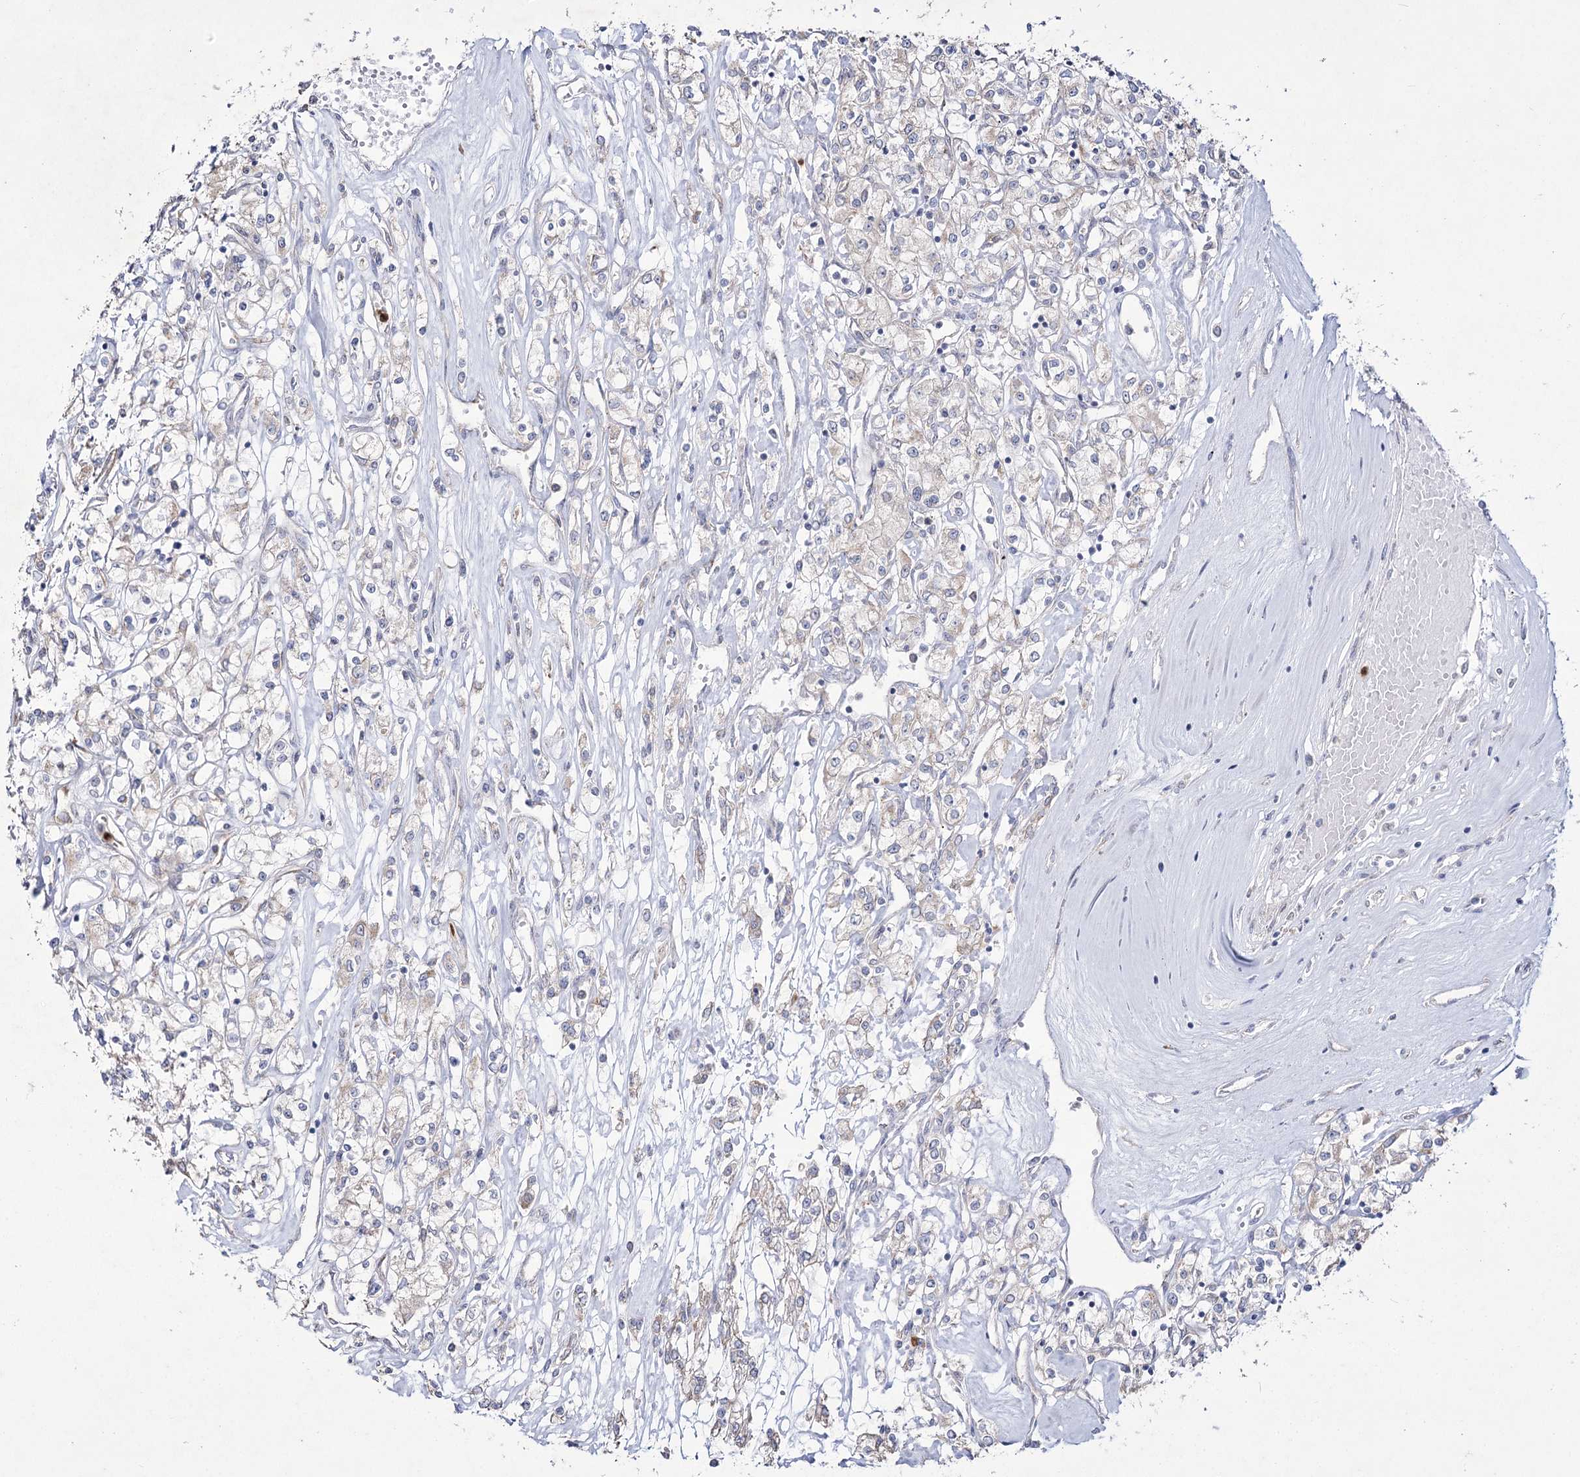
{"staining": {"intensity": "negative", "quantity": "none", "location": "none"}, "tissue": "renal cancer", "cell_type": "Tumor cells", "image_type": "cancer", "snomed": [{"axis": "morphology", "description": "Adenocarcinoma, NOS"}, {"axis": "topography", "description": "Kidney"}], "caption": "Immunohistochemical staining of adenocarcinoma (renal) demonstrates no significant expression in tumor cells.", "gene": "NIPAL4", "patient": {"sex": "female", "age": 59}}